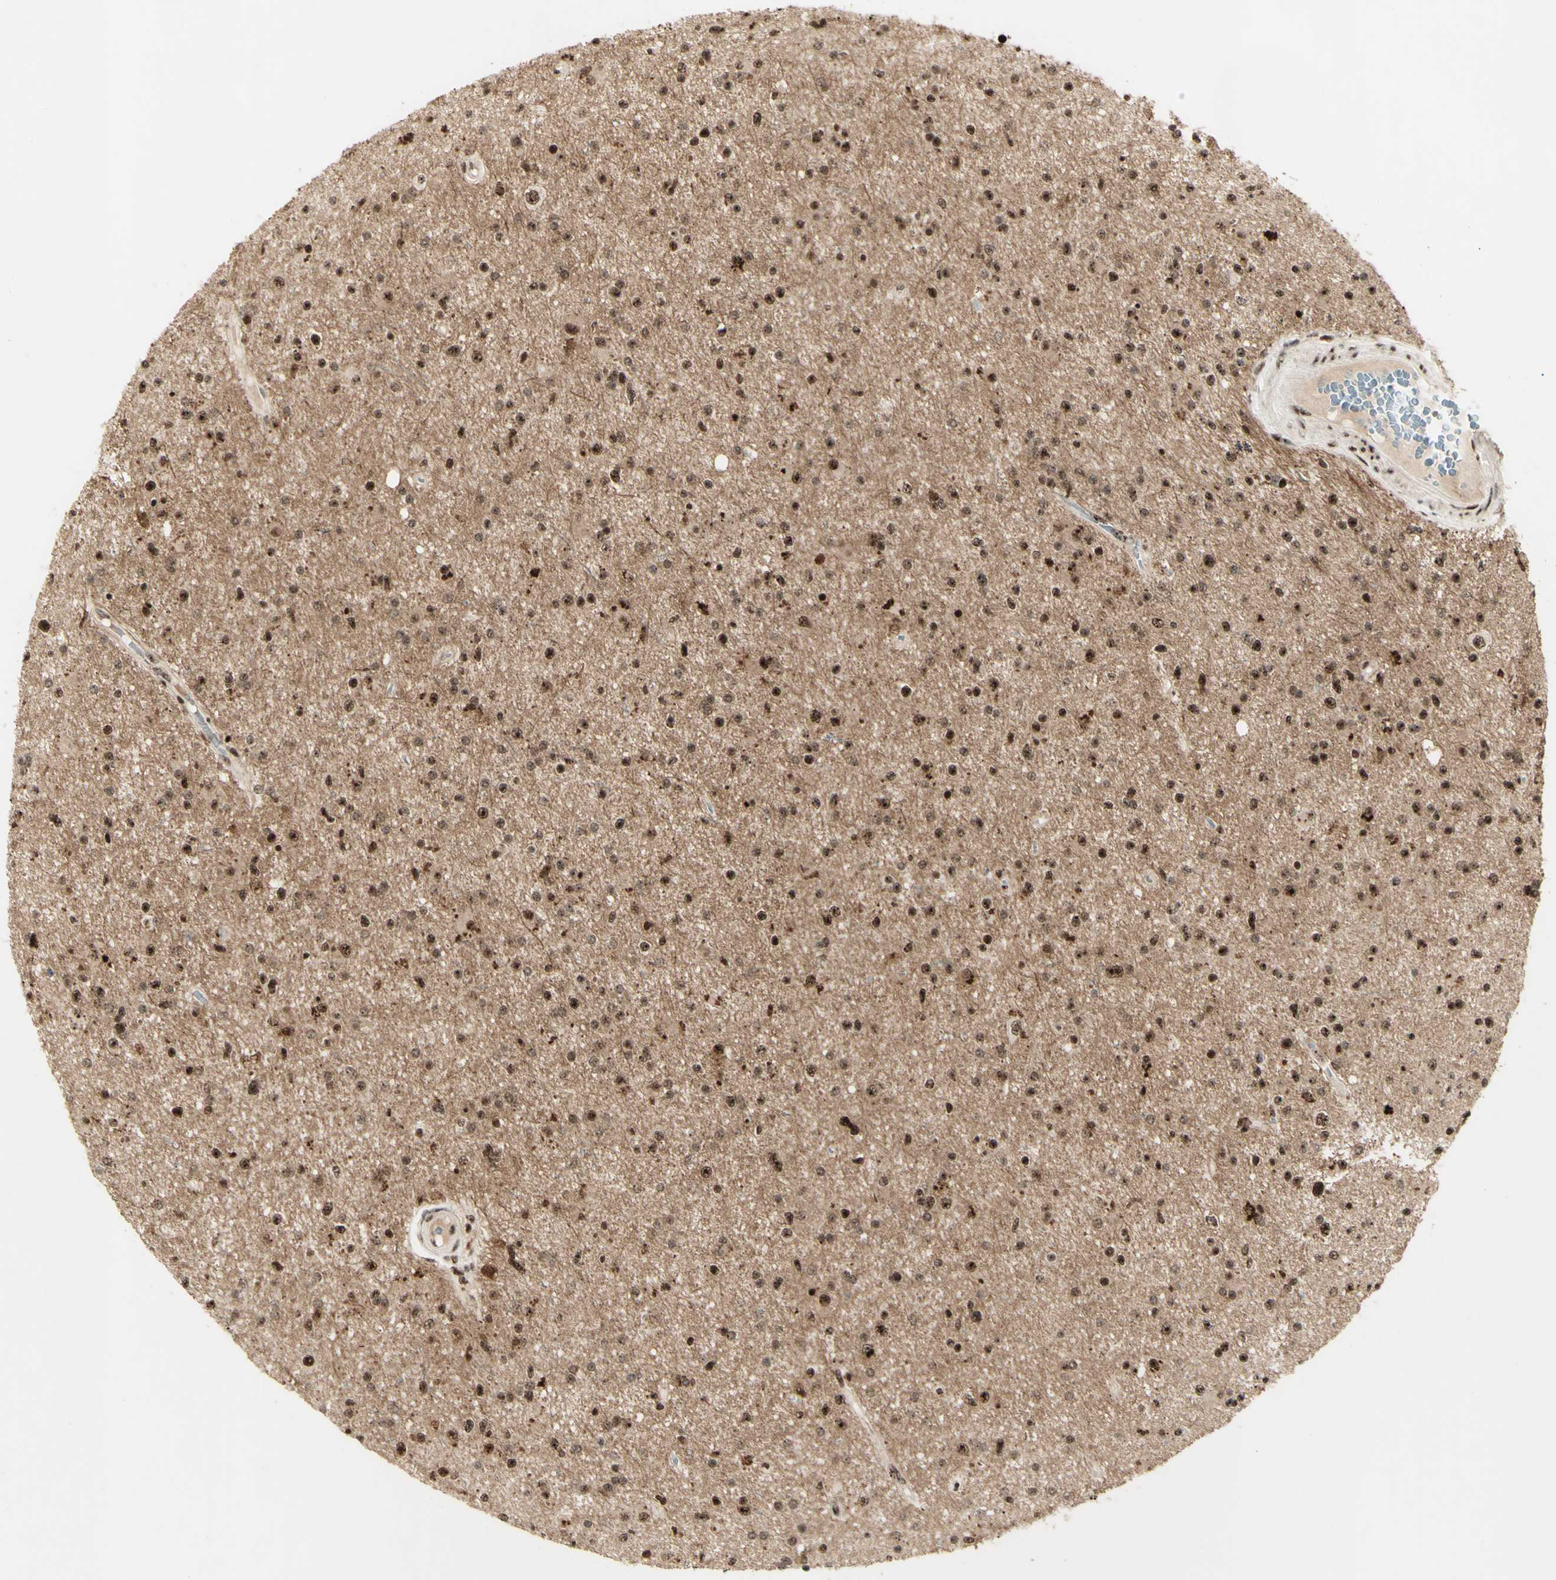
{"staining": {"intensity": "strong", "quantity": ">75%", "location": "nuclear"}, "tissue": "glioma", "cell_type": "Tumor cells", "image_type": "cancer", "snomed": [{"axis": "morphology", "description": "Glioma, malignant, High grade"}, {"axis": "topography", "description": "Brain"}], "caption": "Strong nuclear positivity is seen in about >75% of tumor cells in glioma. The staining was performed using DAB (3,3'-diaminobenzidine), with brown indicating positive protein expression. Nuclei are stained blue with hematoxylin.", "gene": "DHX9", "patient": {"sex": "male", "age": 33}}